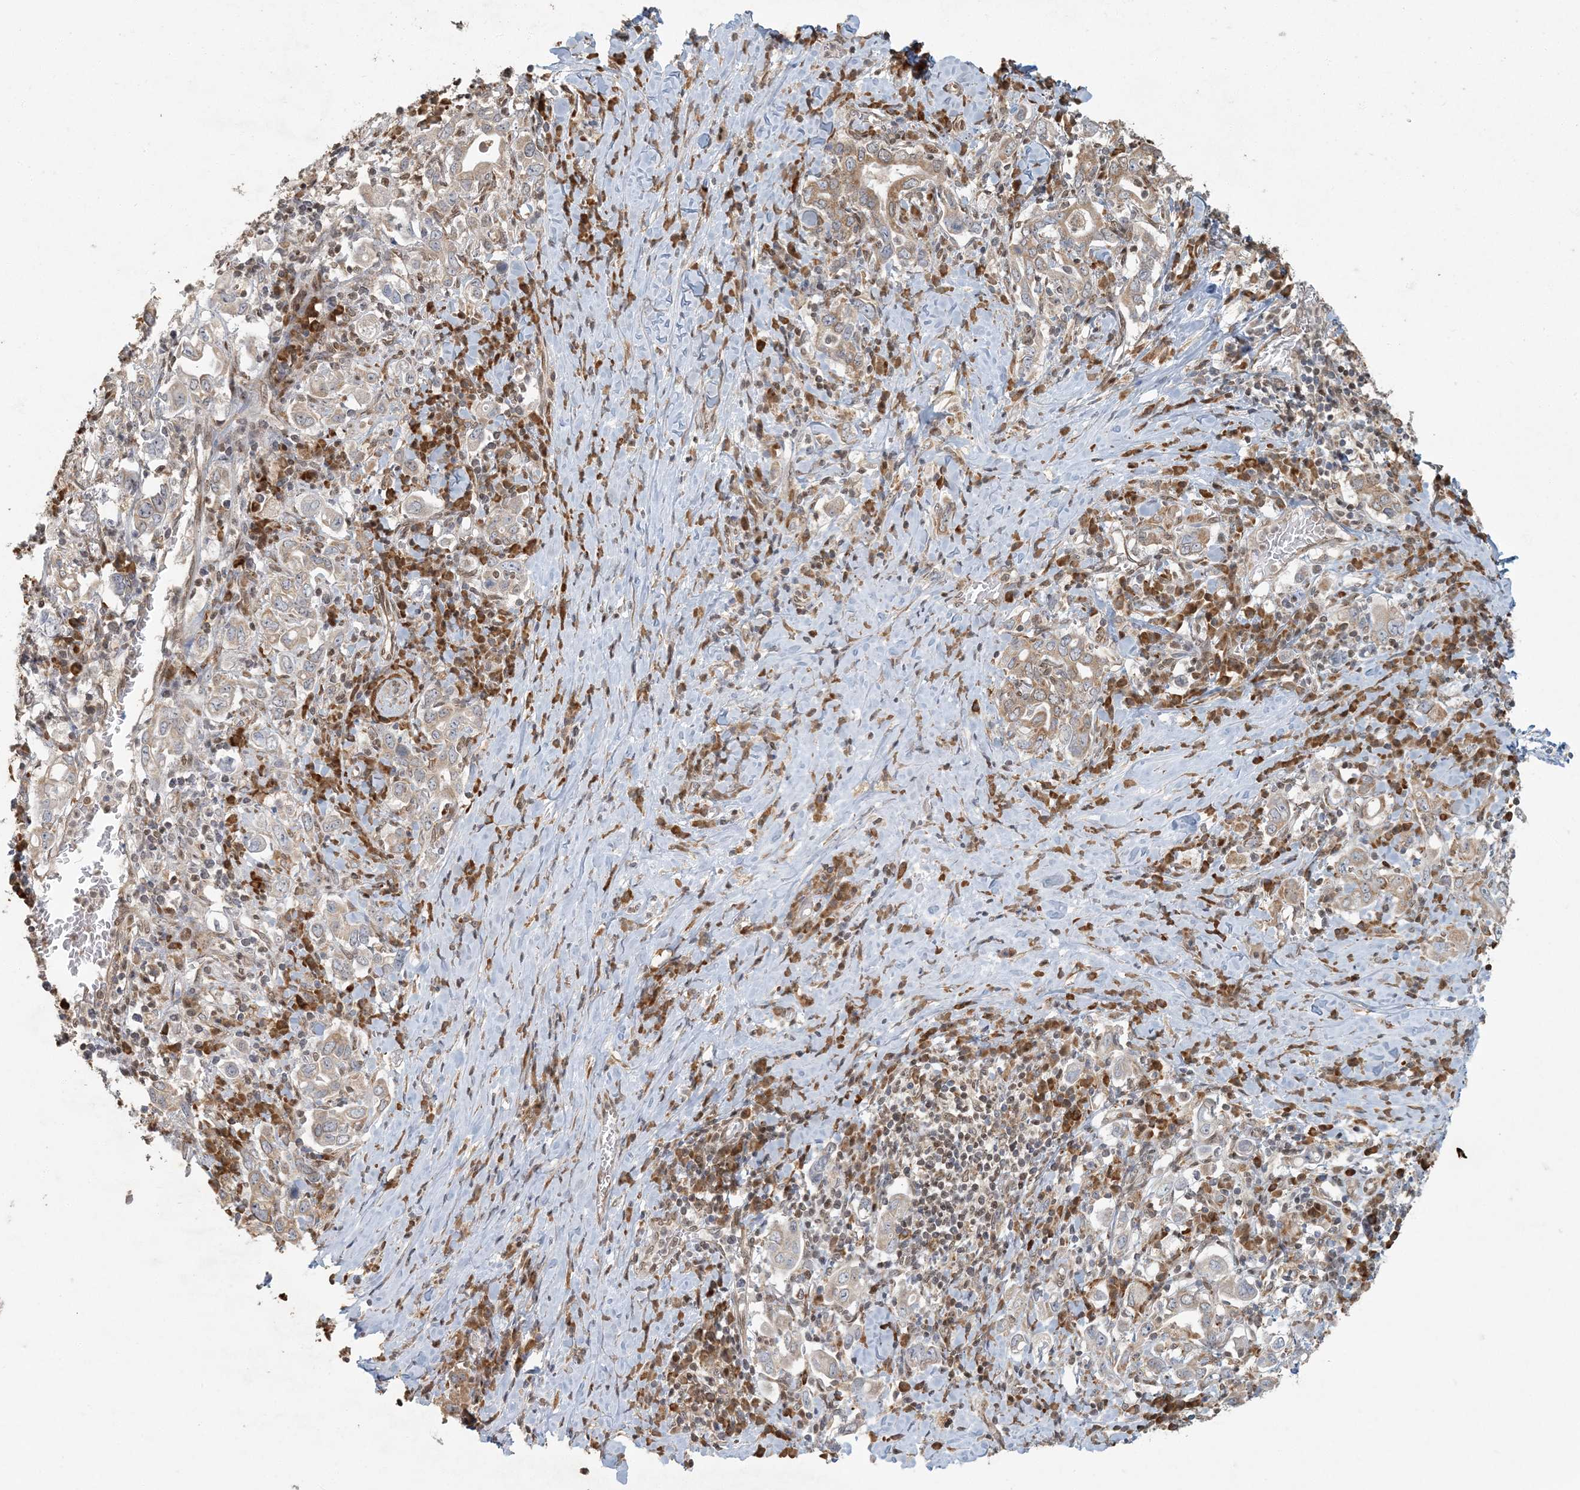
{"staining": {"intensity": "moderate", "quantity": ">75%", "location": "cytoplasmic/membranous"}, "tissue": "stomach cancer", "cell_type": "Tumor cells", "image_type": "cancer", "snomed": [{"axis": "morphology", "description": "Adenocarcinoma, NOS"}, {"axis": "topography", "description": "Stomach, upper"}], "caption": "Immunohistochemistry (IHC) image of human stomach adenocarcinoma stained for a protein (brown), which reveals medium levels of moderate cytoplasmic/membranous expression in about >75% of tumor cells.", "gene": "AK9", "patient": {"sex": "male", "age": 62}}